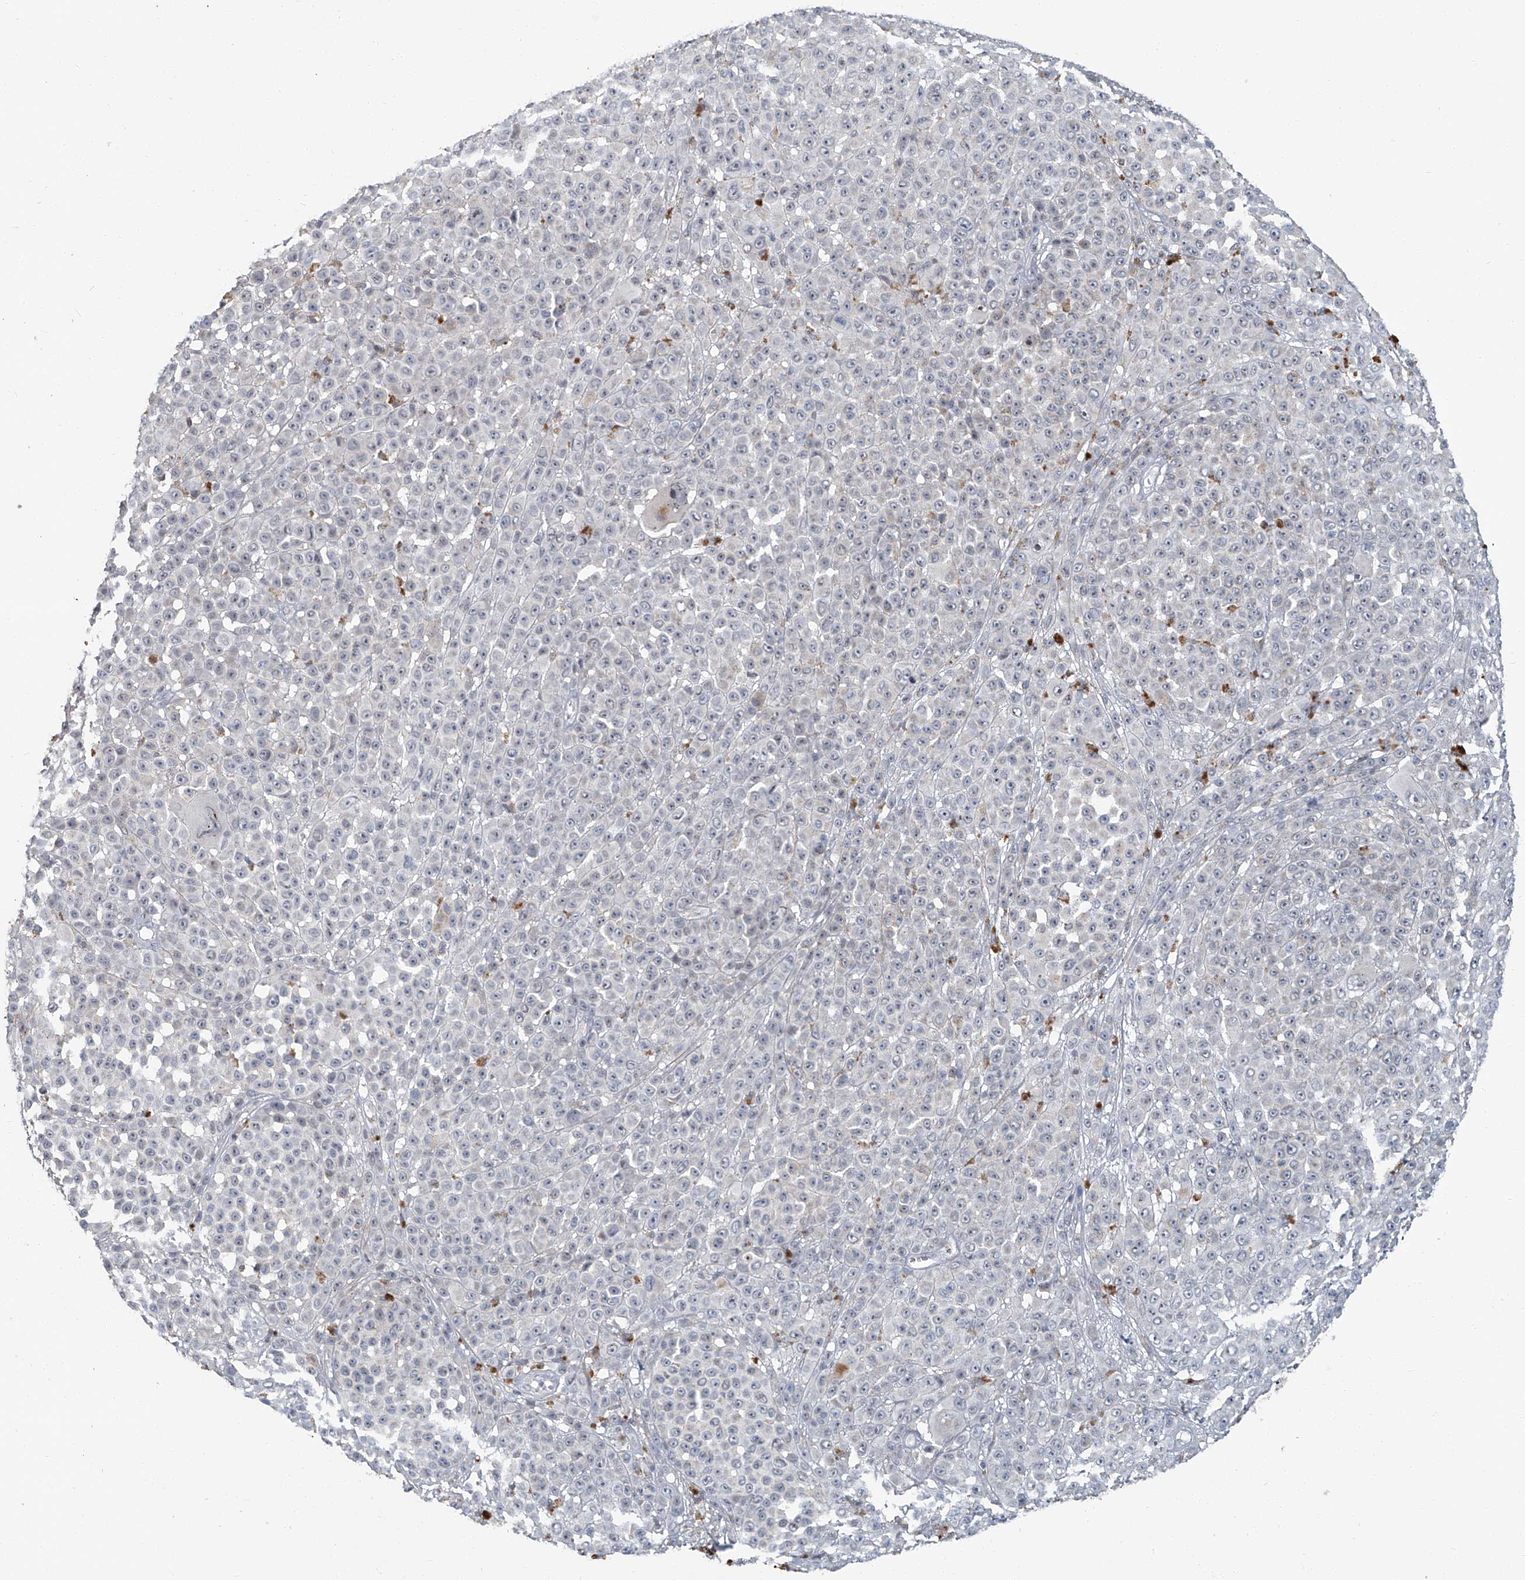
{"staining": {"intensity": "negative", "quantity": "none", "location": "none"}, "tissue": "melanoma", "cell_type": "Tumor cells", "image_type": "cancer", "snomed": [{"axis": "morphology", "description": "Malignant melanoma, NOS"}, {"axis": "topography", "description": "Skin"}], "caption": "This micrograph is of malignant melanoma stained with immunohistochemistry (IHC) to label a protein in brown with the nuclei are counter-stained blue. There is no expression in tumor cells. (DAB immunohistochemistry (IHC), high magnification).", "gene": "AKNAD1", "patient": {"sex": "female", "age": 94}}